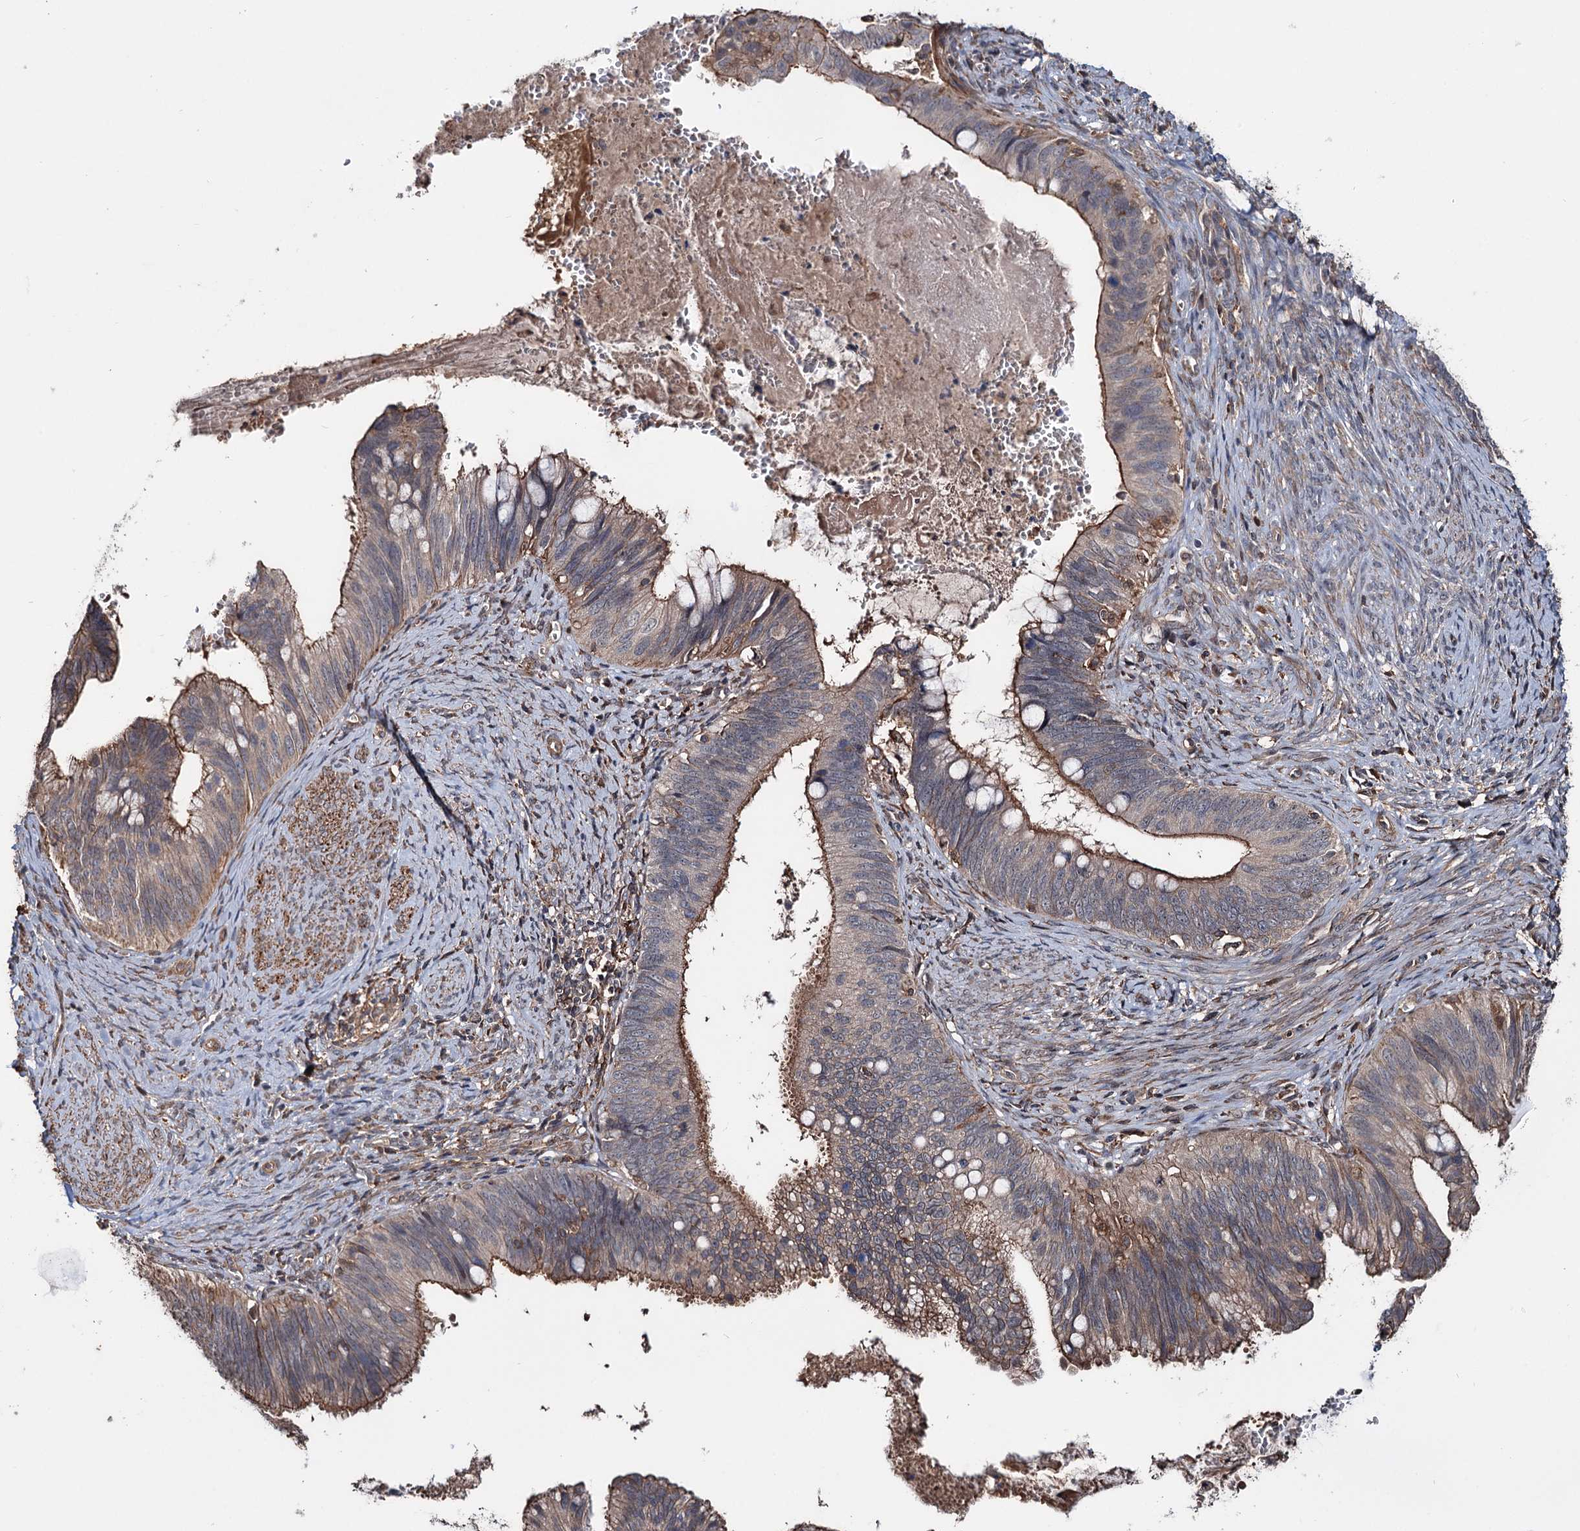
{"staining": {"intensity": "moderate", "quantity": ">75%", "location": "cytoplasmic/membranous"}, "tissue": "cervical cancer", "cell_type": "Tumor cells", "image_type": "cancer", "snomed": [{"axis": "morphology", "description": "Adenocarcinoma, NOS"}, {"axis": "topography", "description": "Cervix"}], "caption": "Immunohistochemical staining of human adenocarcinoma (cervical) shows medium levels of moderate cytoplasmic/membranous protein positivity in approximately >75% of tumor cells.", "gene": "GRIP1", "patient": {"sex": "female", "age": 42}}